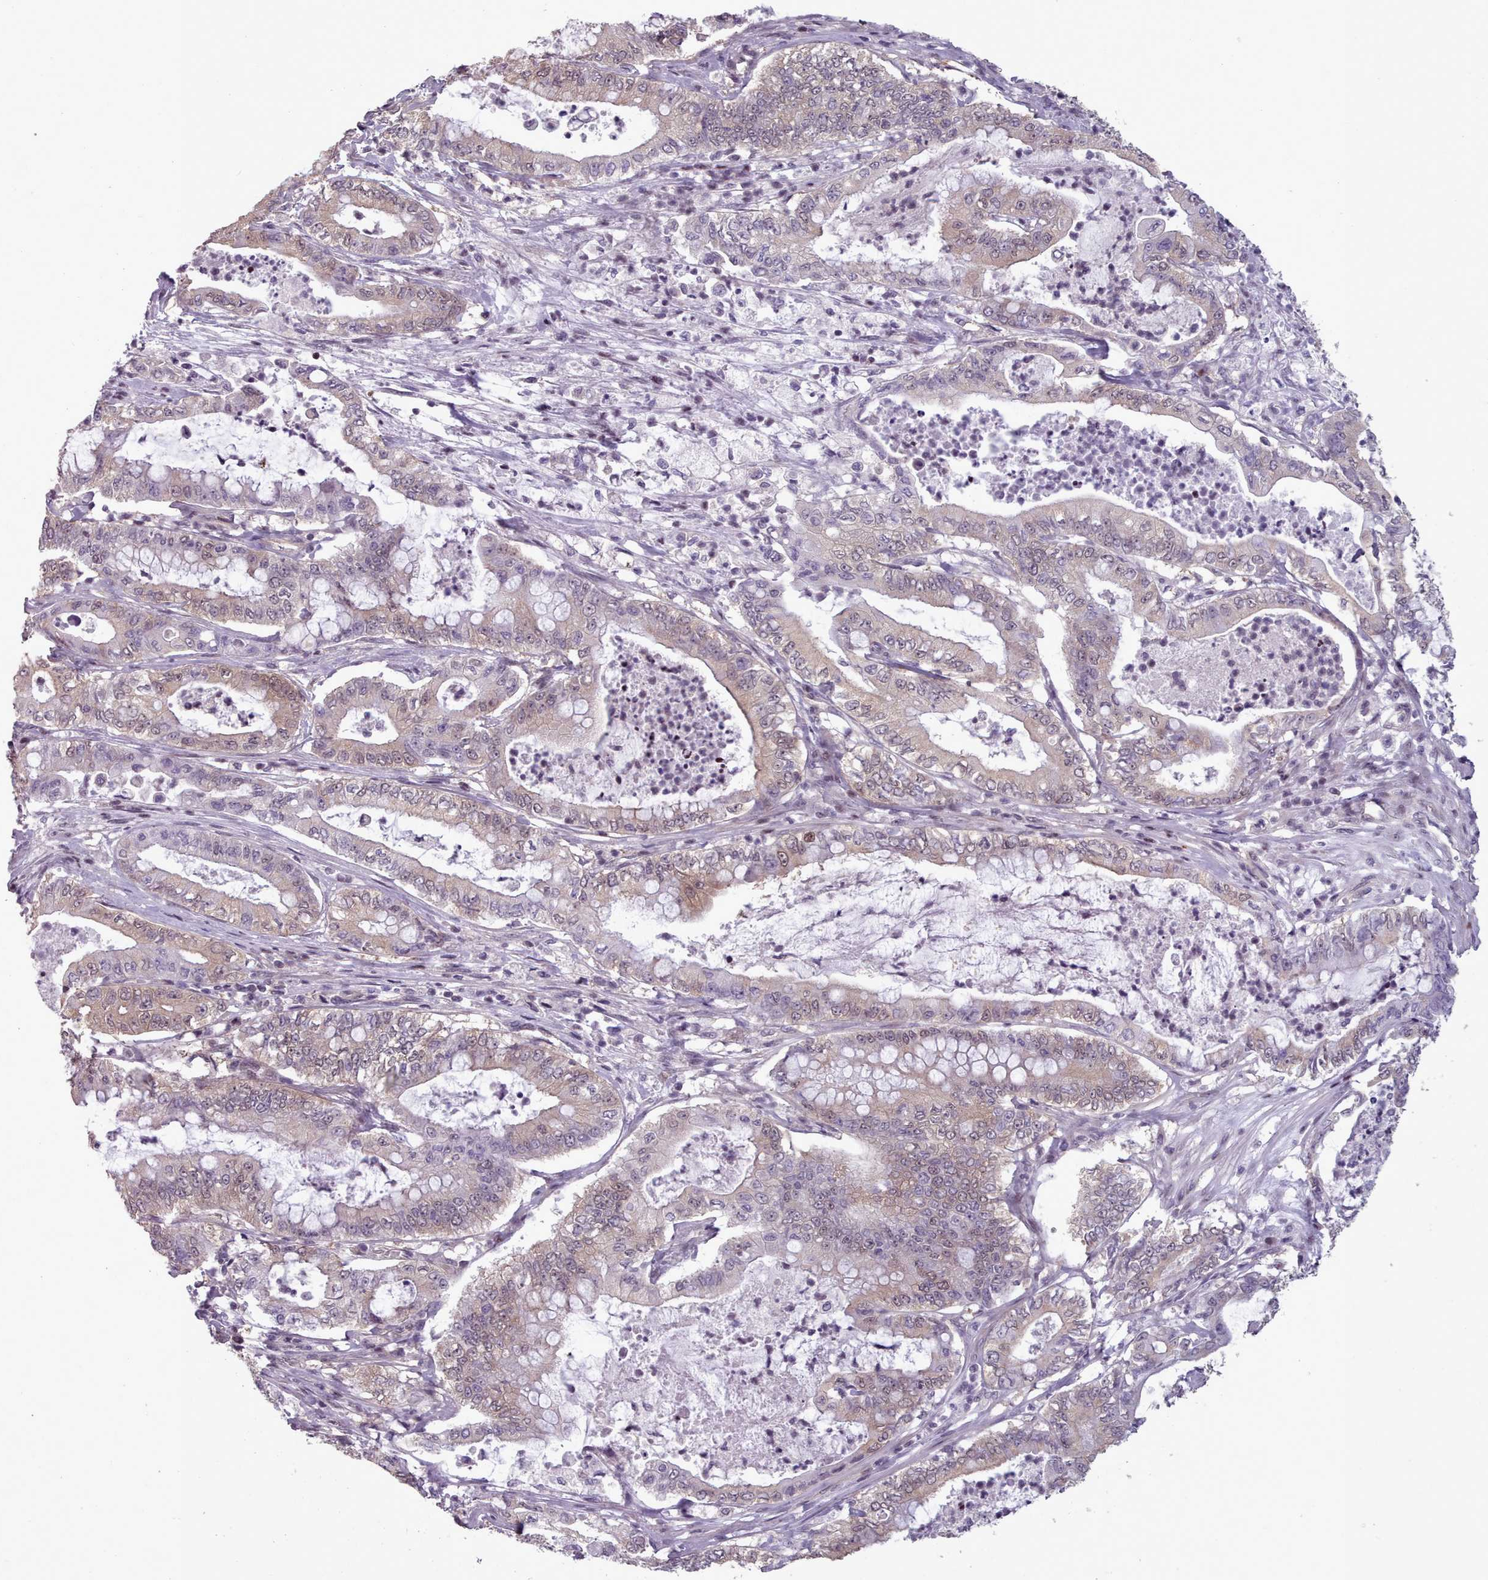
{"staining": {"intensity": "weak", "quantity": "25%-75%", "location": "nuclear"}, "tissue": "pancreatic cancer", "cell_type": "Tumor cells", "image_type": "cancer", "snomed": [{"axis": "morphology", "description": "Adenocarcinoma, NOS"}, {"axis": "topography", "description": "Pancreas"}], "caption": "Protein staining of pancreatic cancer (adenocarcinoma) tissue displays weak nuclear expression in about 25%-75% of tumor cells.", "gene": "ENSA", "patient": {"sex": "male", "age": 71}}